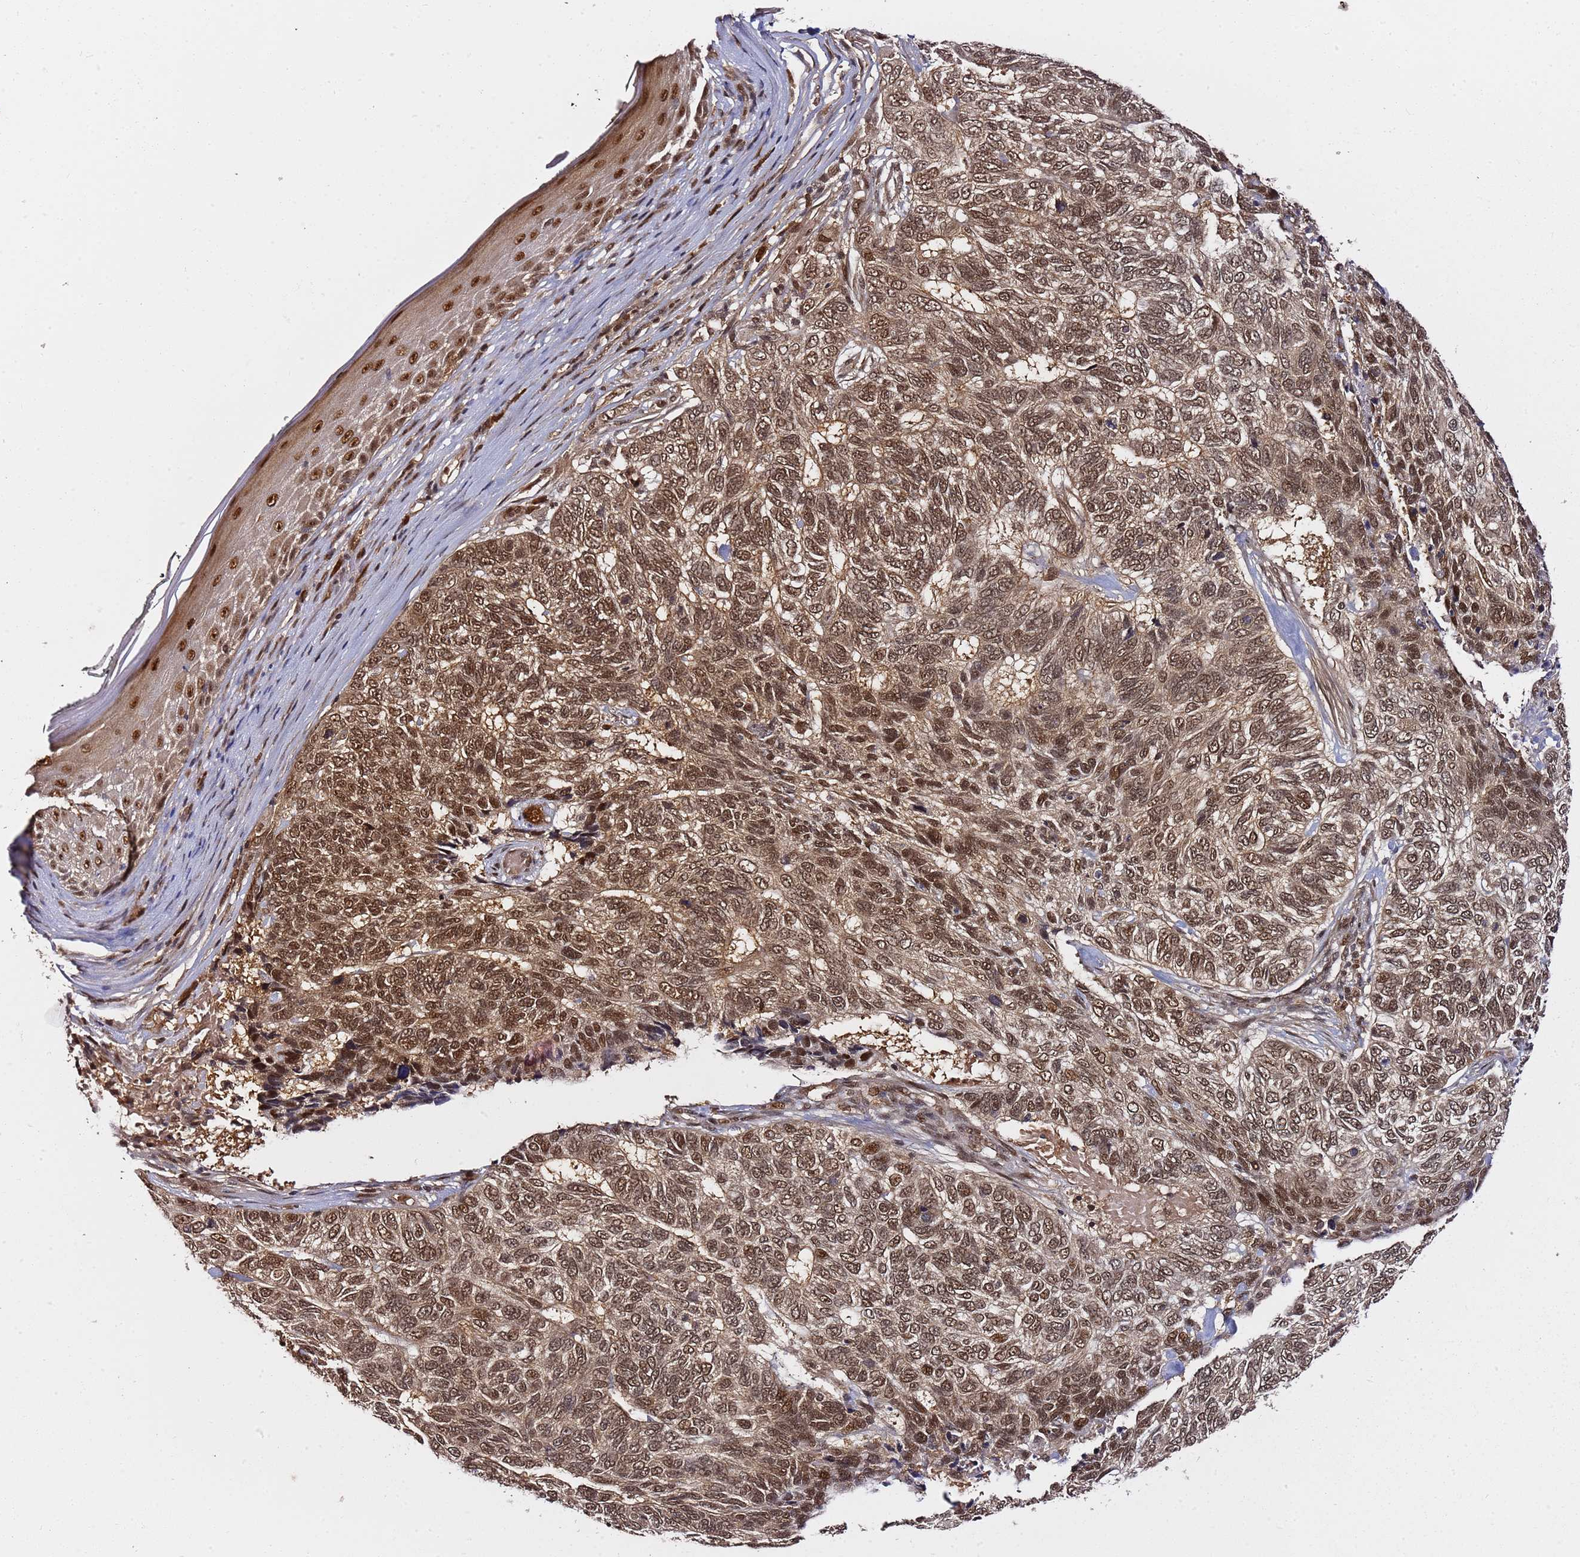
{"staining": {"intensity": "moderate", "quantity": "25%-75%", "location": "nuclear"}, "tissue": "skin cancer", "cell_type": "Tumor cells", "image_type": "cancer", "snomed": [{"axis": "morphology", "description": "Basal cell carcinoma"}, {"axis": "topography", "description": "Skin"}], "caption": "About 25%-75% of tumor cells in human skin cancer demonstrate moderate nuclear protein positivity as visualized by brown immunohistochemical staining.", "gene": "RGS18", "patient": {"sex": "female", "age": 65}}